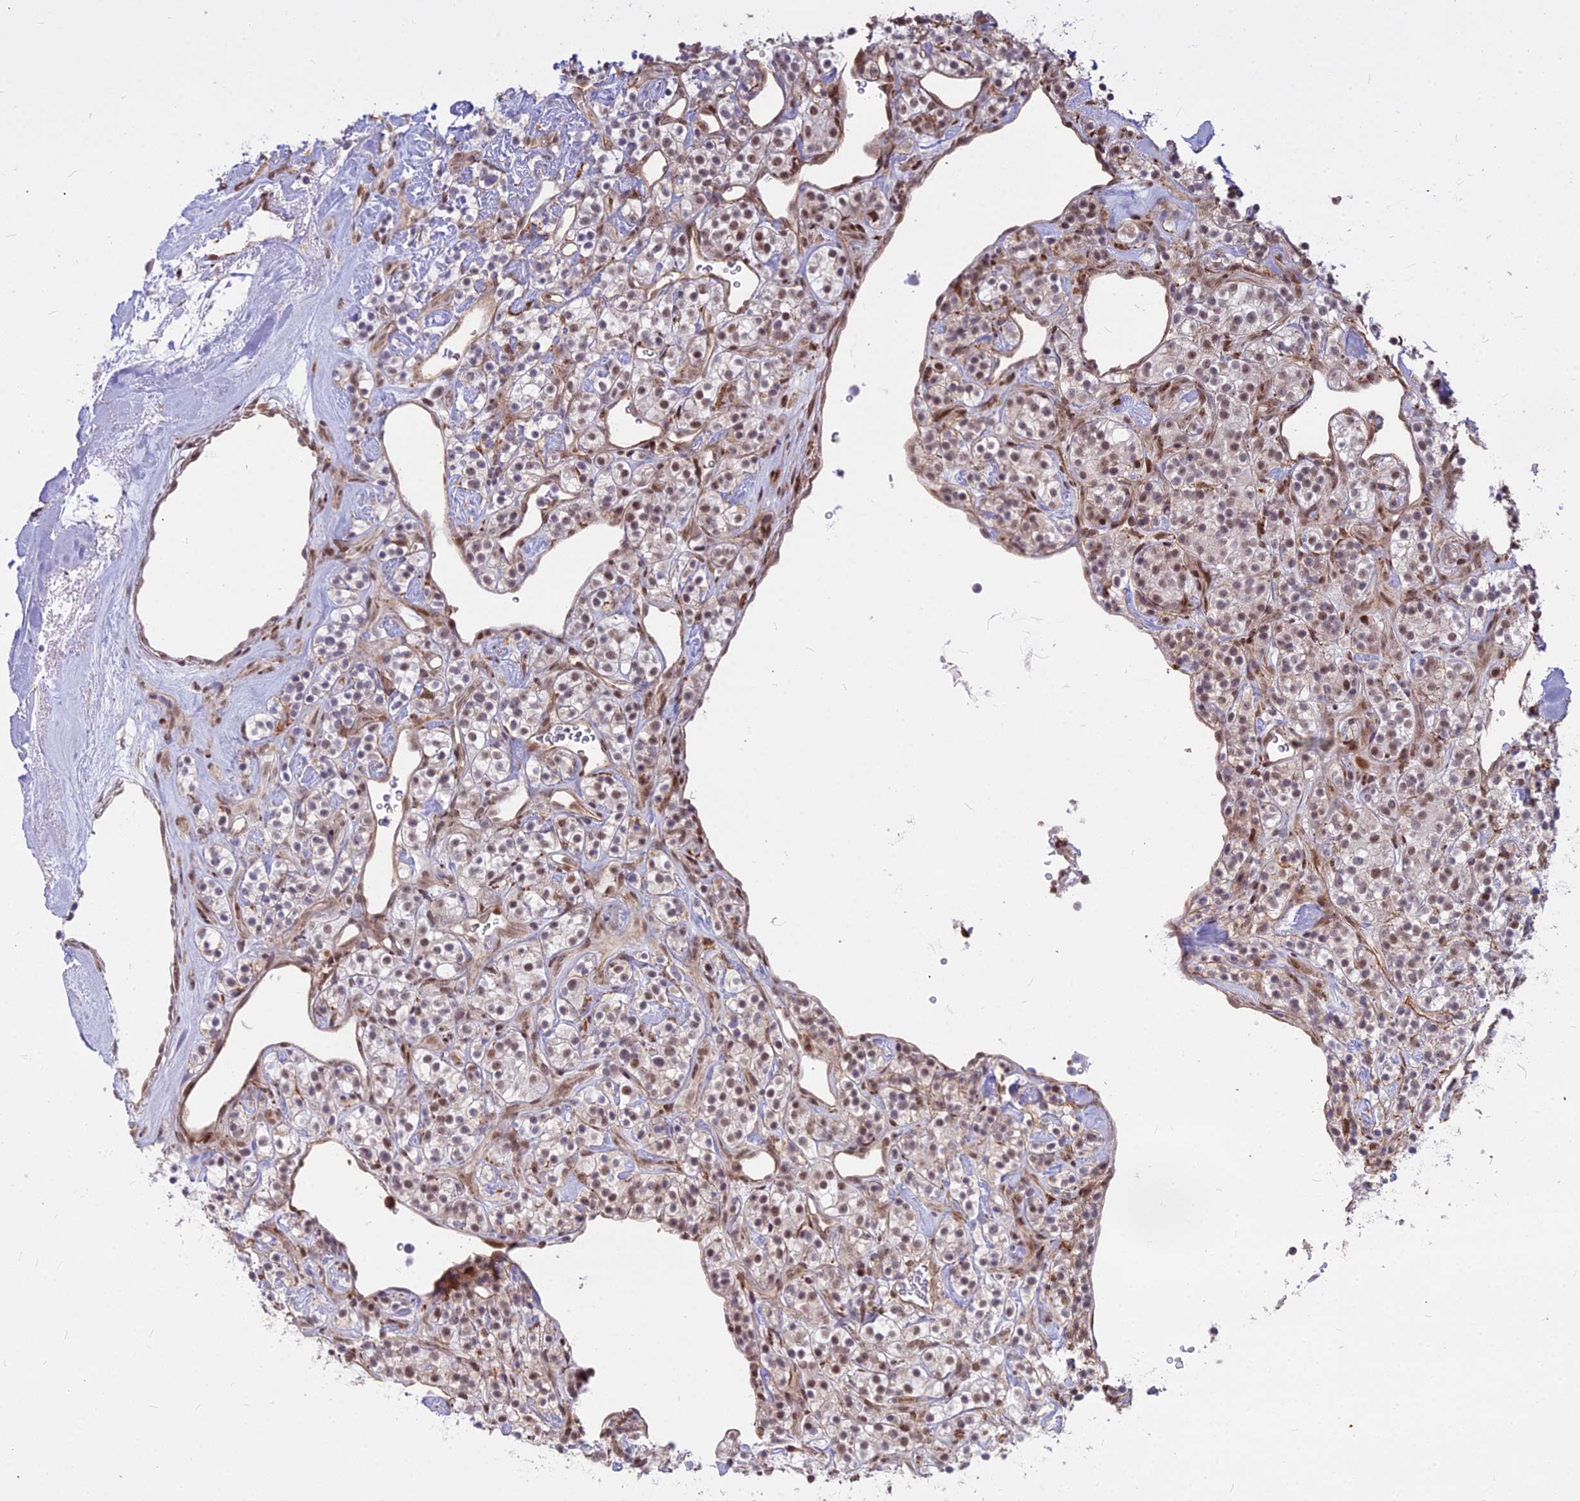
{"staining": {"intensity": "moderate", "quantity": "25%-75%", "location": "nuclear"}, "tissue": "renal cancer", "cell_type": "Tumor cells", "image_type": "cancer", "snomed": [{"axis": "morphology", "description": "Adenocarcinoma, NOS"}, {"axis": "topography", "description": "Kidney"}], "caption": "Immunohistochemistry of human renal cancer displays medium levels of moderate nuclear positivity in approximately 25%-75% of tumor cells.", "gene": "ALG10", "patient": {"sex": "male", "age": 77}}